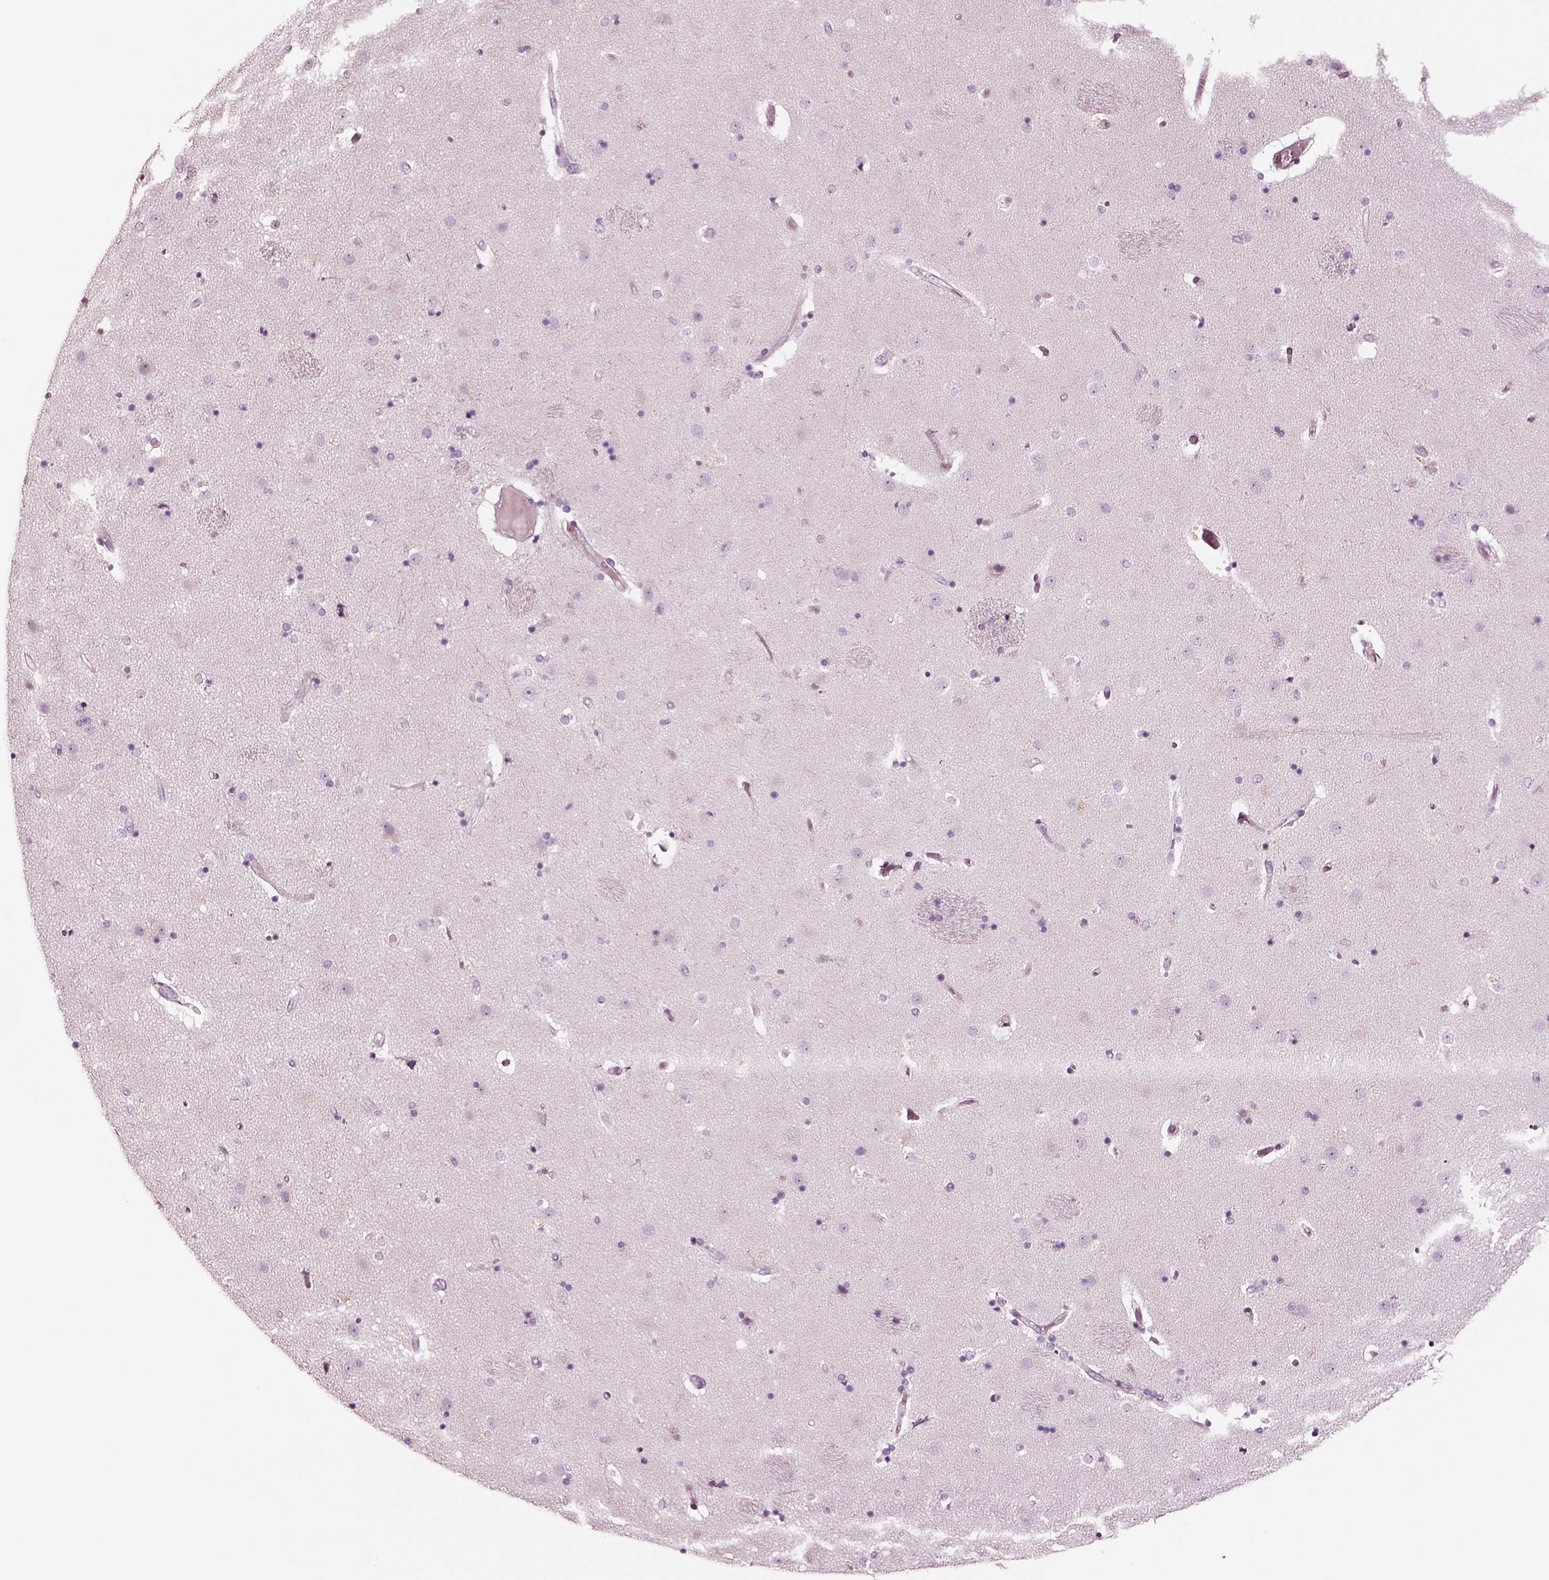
{"staining": {"intensity": "negative", "quantity": "none", "location": "none"}, "tissue": "caudate", "cell_type": "Glial cells", "image_type": "normal", "snomed": [{"axis": "morphology", "description": "Normal tissue, NOS"}, {"axis": "topography", "description": "Lateral ventricle wall"}], "caption": "Immunohistochemistry (IHC) photomicrograph of normal human caudate stained for a protein (brown), which displays no expression in glial cells. (Immunohistochemistry (IHC), brightfield microscopy, high magnification).", "gene": "NMRK2", "patient": {"sex": "female", "age": 71}}